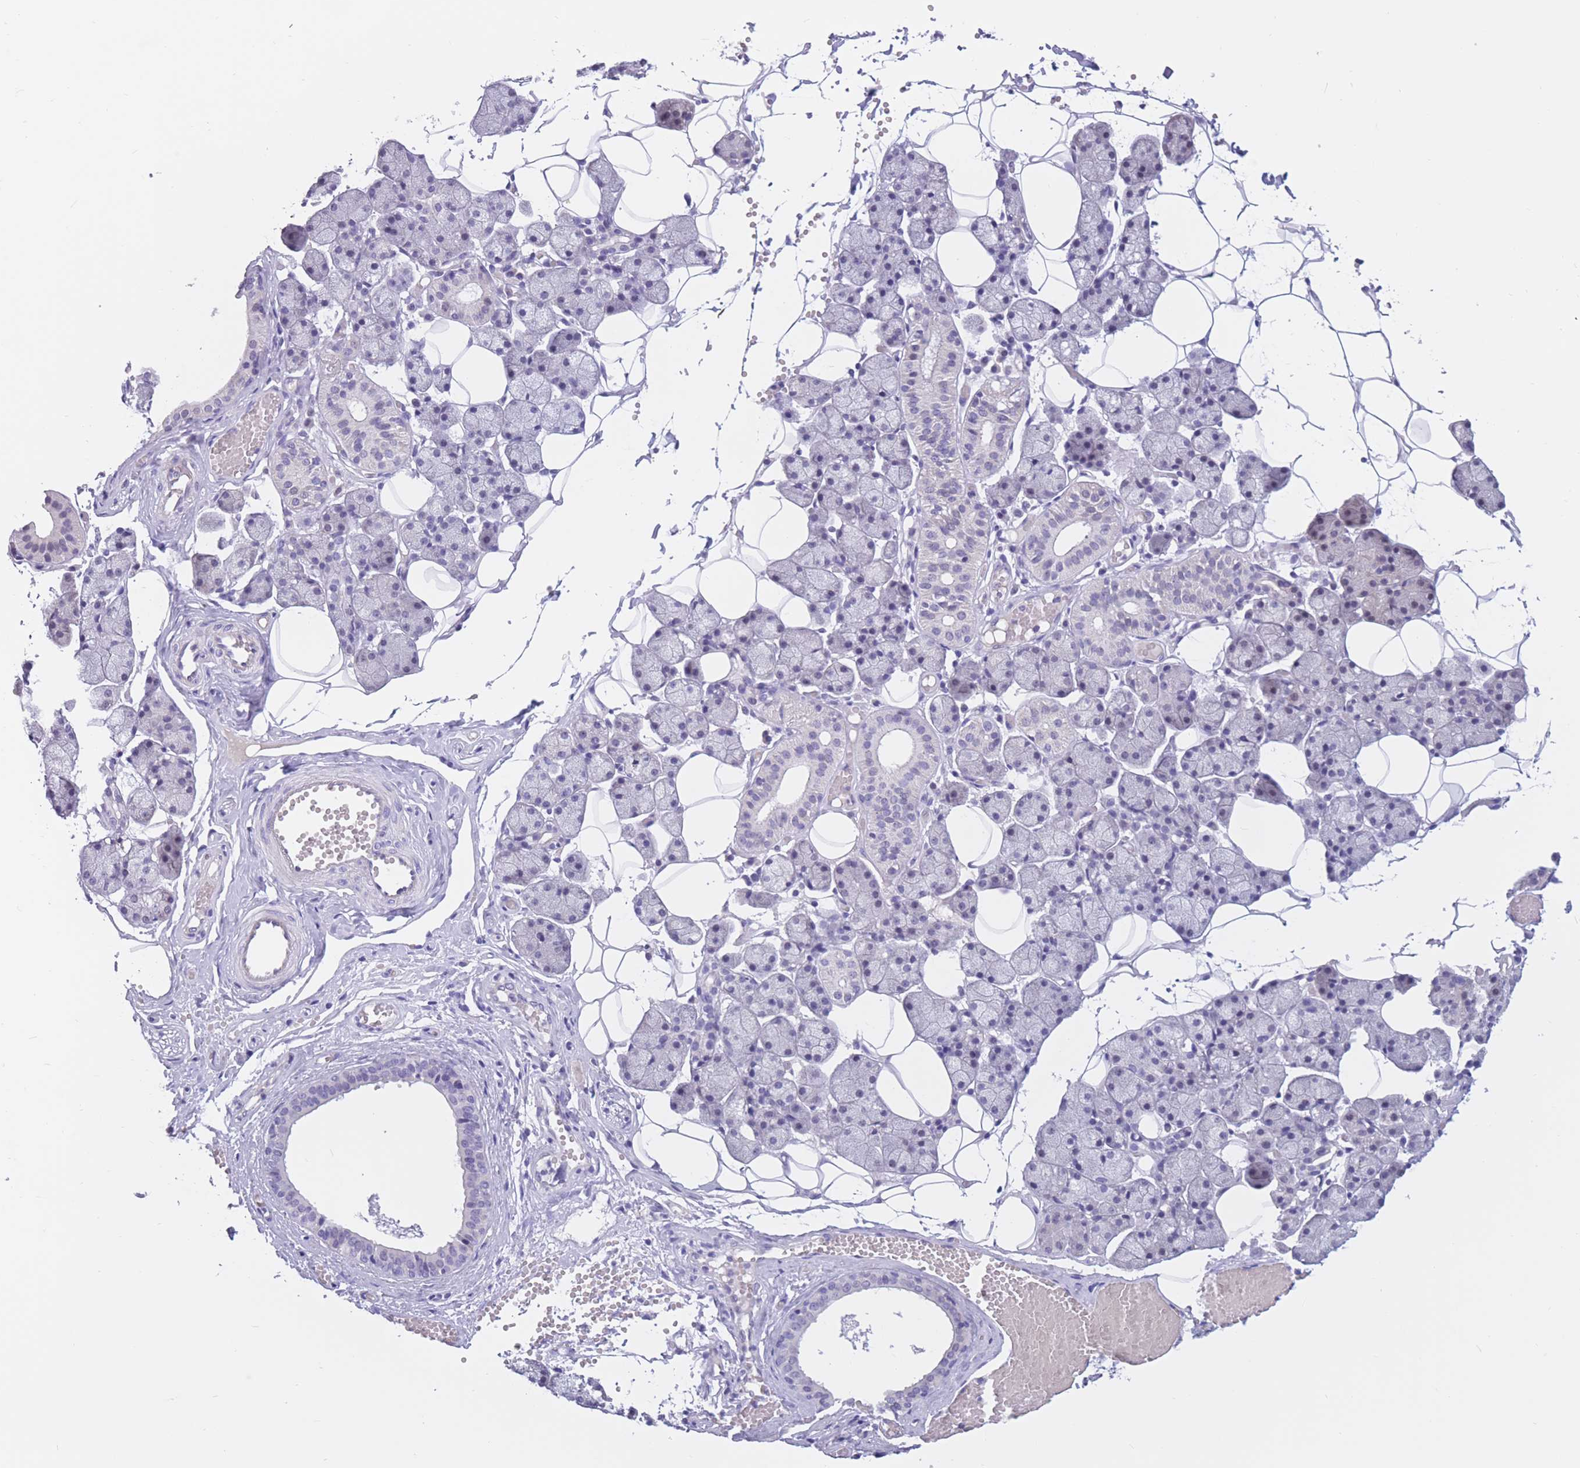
{"staining": {"intensity": "negative", "quantity": "none", "location": "none"}, "tissue": "salivary gland", "cell_type": "Glandular cells", "image_type": "normal", "snomed": [{"axis": "morphology", "description": "Normal tissue, NOS"}, {"axis": "topography", "description": "Salivary gland"}], "caption": "DAB immunohistochemical staining of normal human salivary gland demonstrates no significant staining in glandular cells. The staining is performed using DAB (3,3'-diaminobenzidine) brown chromogen with nuclei counter-stained in using hematoxylin.", "gene": "BOP1", "patient": {"sex": "female", "age": 33}}